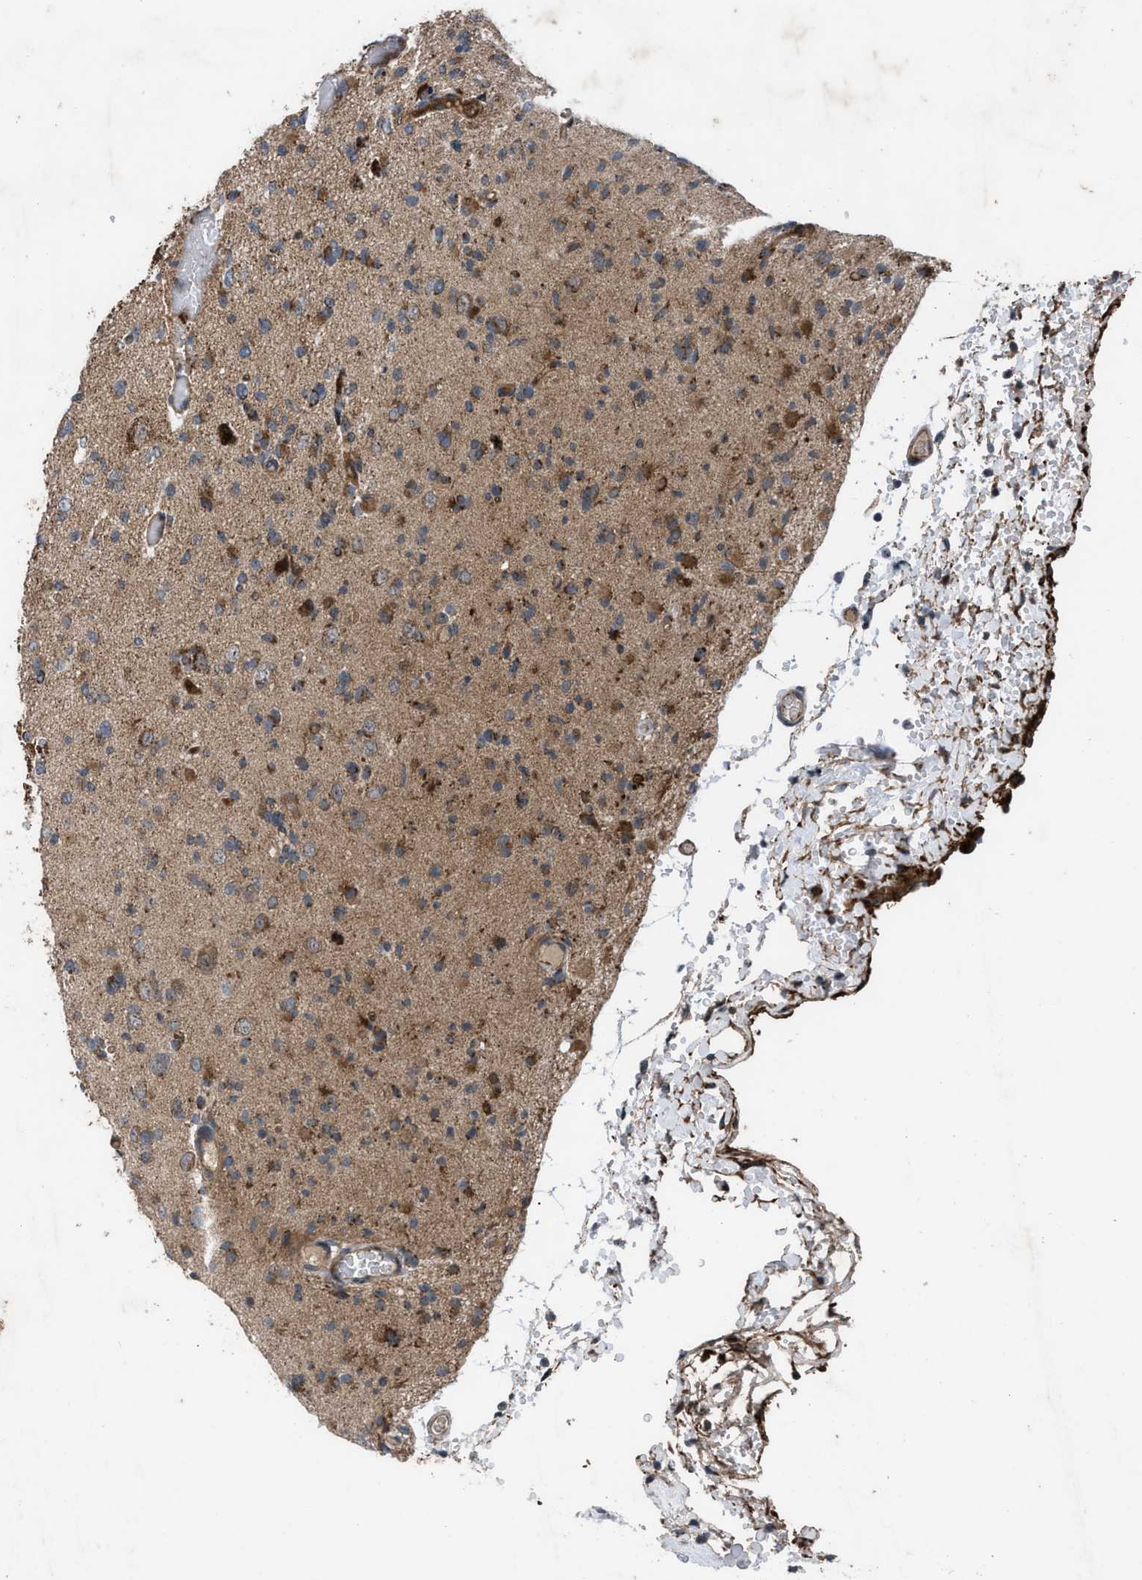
{"staining": {"intensity": "moderate", "quantity": ">75%", "location": "cytoplasmic/membranous"}, "tissue": "glioma", "cell_type": "Tumor cells", "image_type": "cancer", "snomed": [{"axis": "morphology", "description": "Glioma, malignant, Low grade"}, {"axis": "topography", "description": "Brain"}], "caption": "Immunohistochemical staining of human low-grade glioma (malignant) reveals medium levels of moderate cytoplasmic/membranous expression in approximately >75% of tumor cells.", "gene": "AP3M2", "patient": {"sex": "female", "age": 22}}